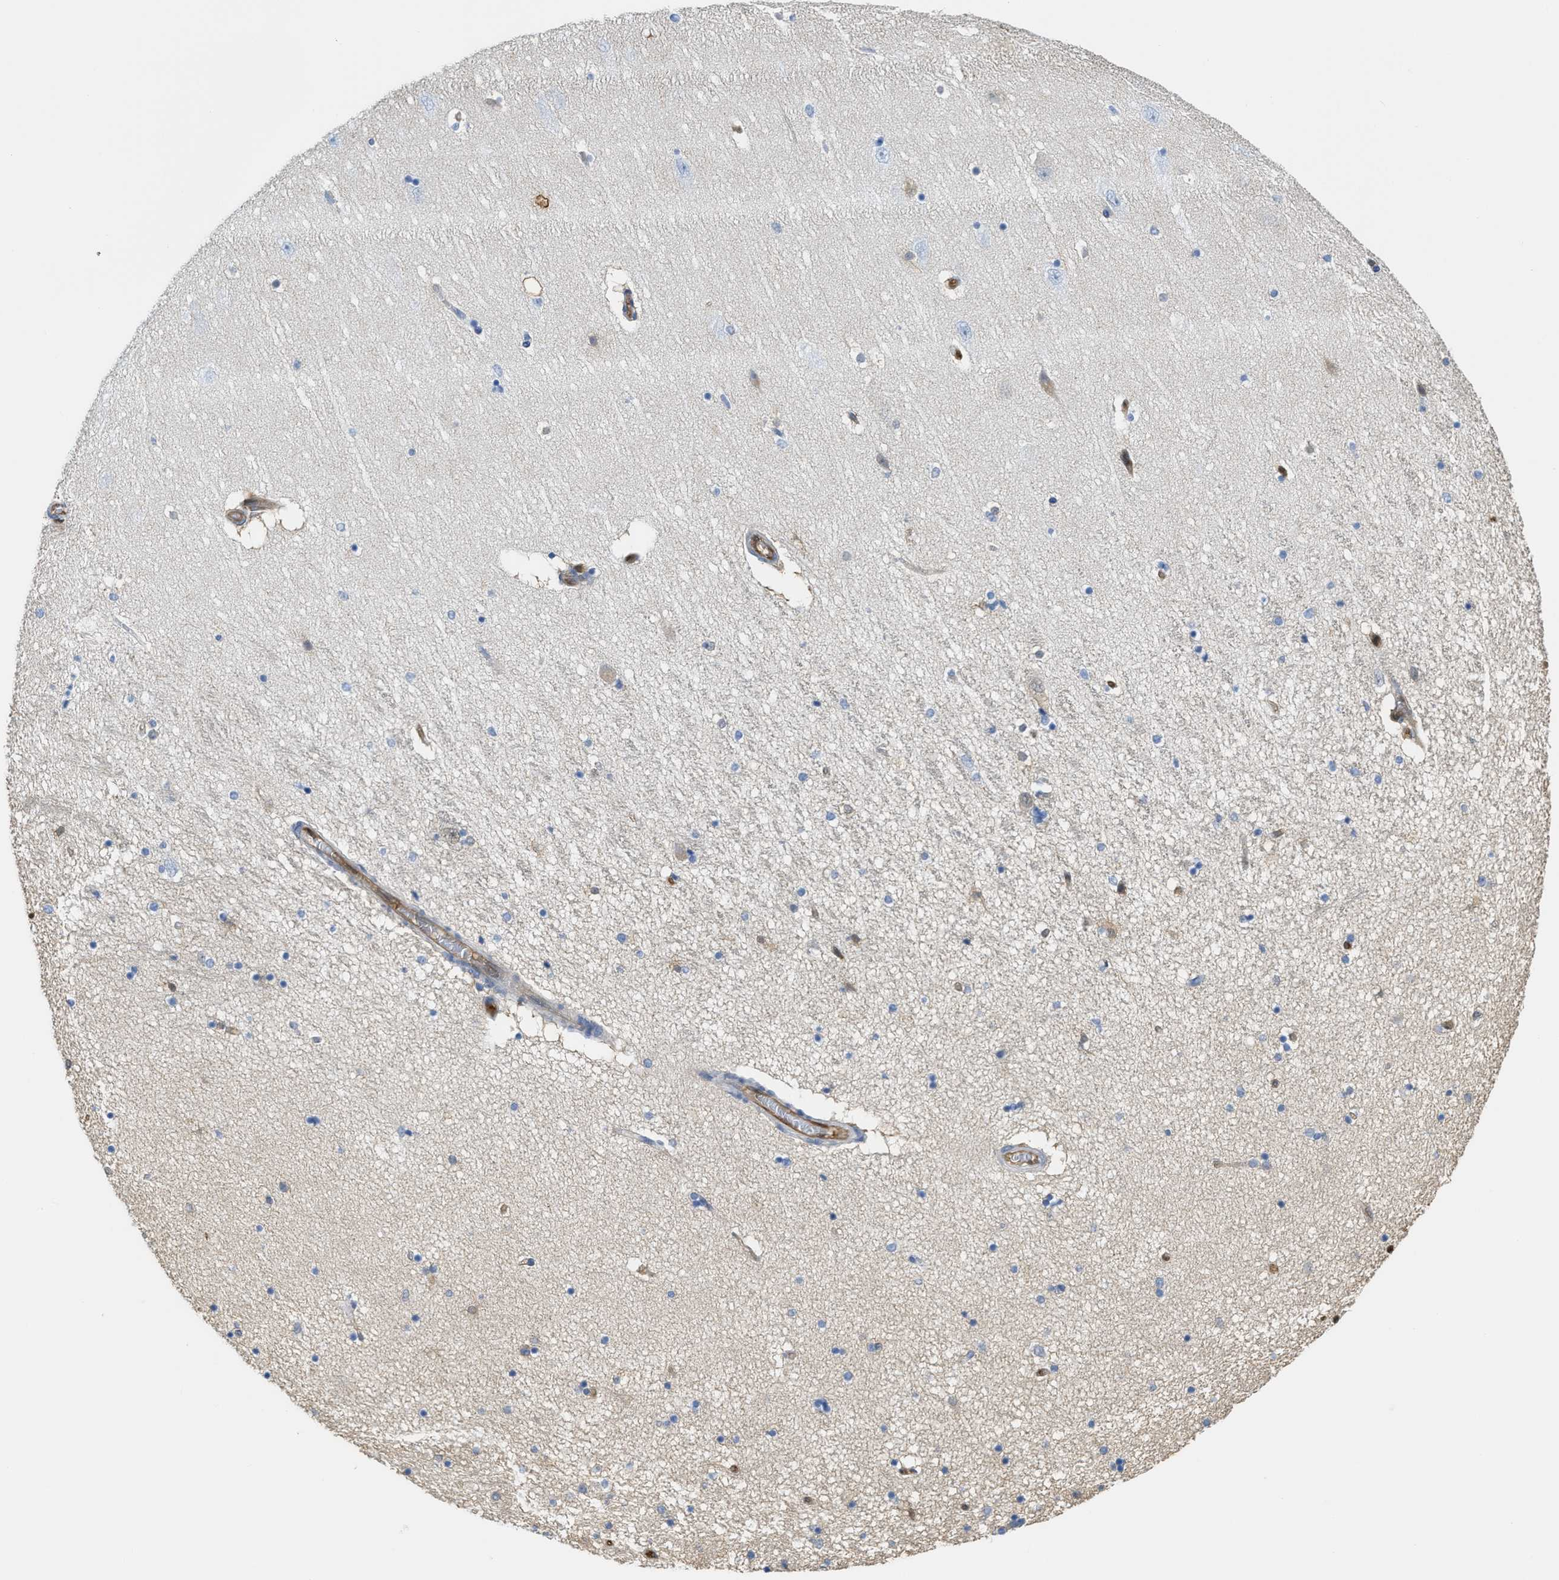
{"staining": {"intensity": "weak", "quantity": "<25%", "location": "cytoplasmic/membranous"}, "tissue": "hippocampus", "cell_type": "Glial cells", "image_type": "normal", "snomed": [{"axis": "morphology", "description": "Normal tissue, NOS"}, {"axis": "topography", "description": "Hippocampus"}], "caption": "Glial cells are negative for brown protein staining in normal hippocampus. The staining was performed using DAB (3,3'-diaminobenzidine) to visualize the protein expression in brown, while the nuclei were stained in blue with hematoxylin (Magnification: 20x).", "gene": "ASS1", "patient": {"sex": "female", "age": 54}}